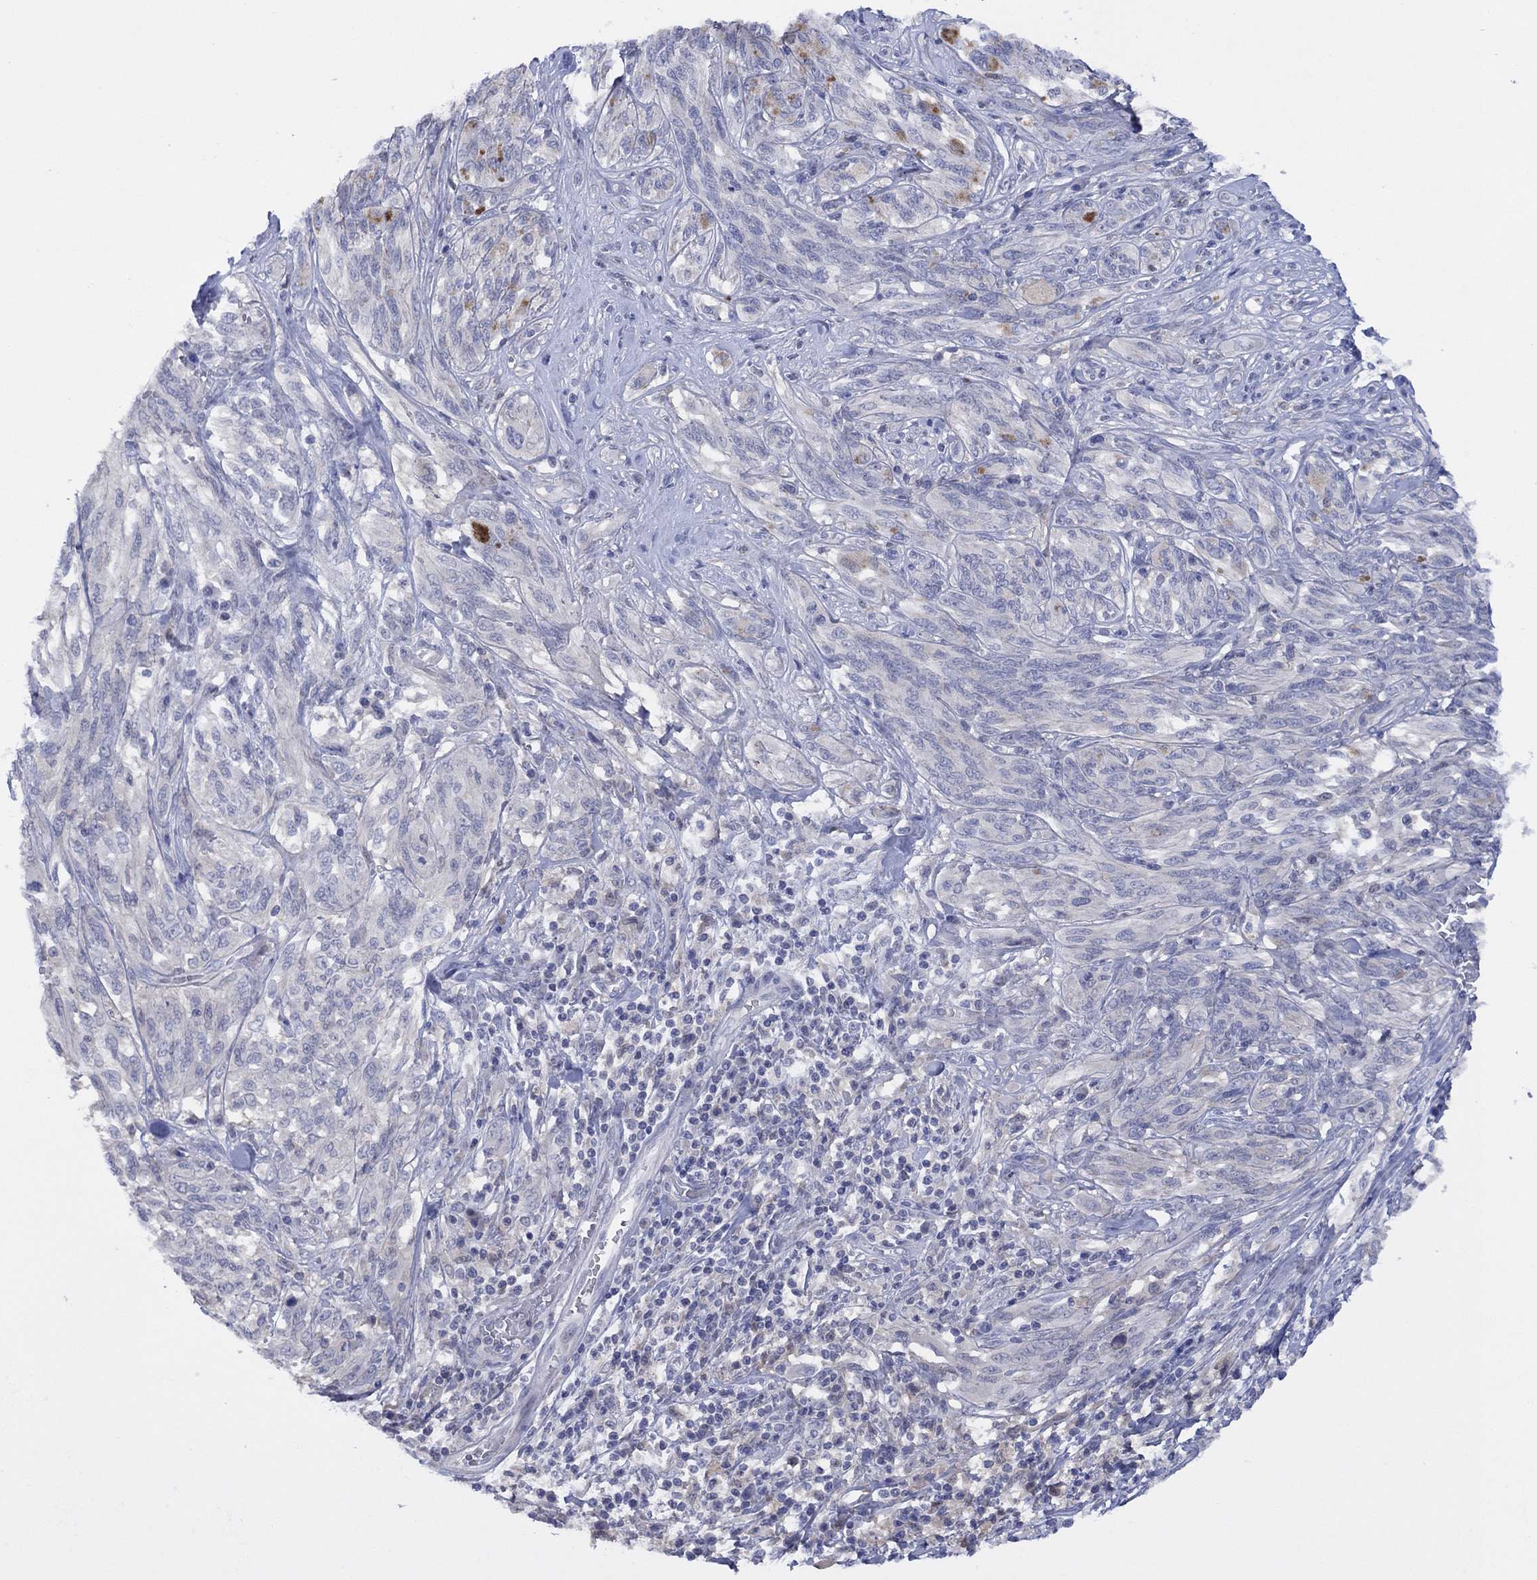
{"staining": {"intensity": "negative", "quantity": "none", "location": "none"}, "tissue": "melanoma", "cell_type": "Tumor cells", "image_type": "cancer", "snomed": [{"axis": "morphology", "description": "Malignant melanoma, NOS"}, {"axis": "topography", "description": "Skin"}], "caption": "Tumor cells are negative for protein expression in human melanoma.", "gene": "CYP2B6", "patient": {"sex": "female", "age": 91}}